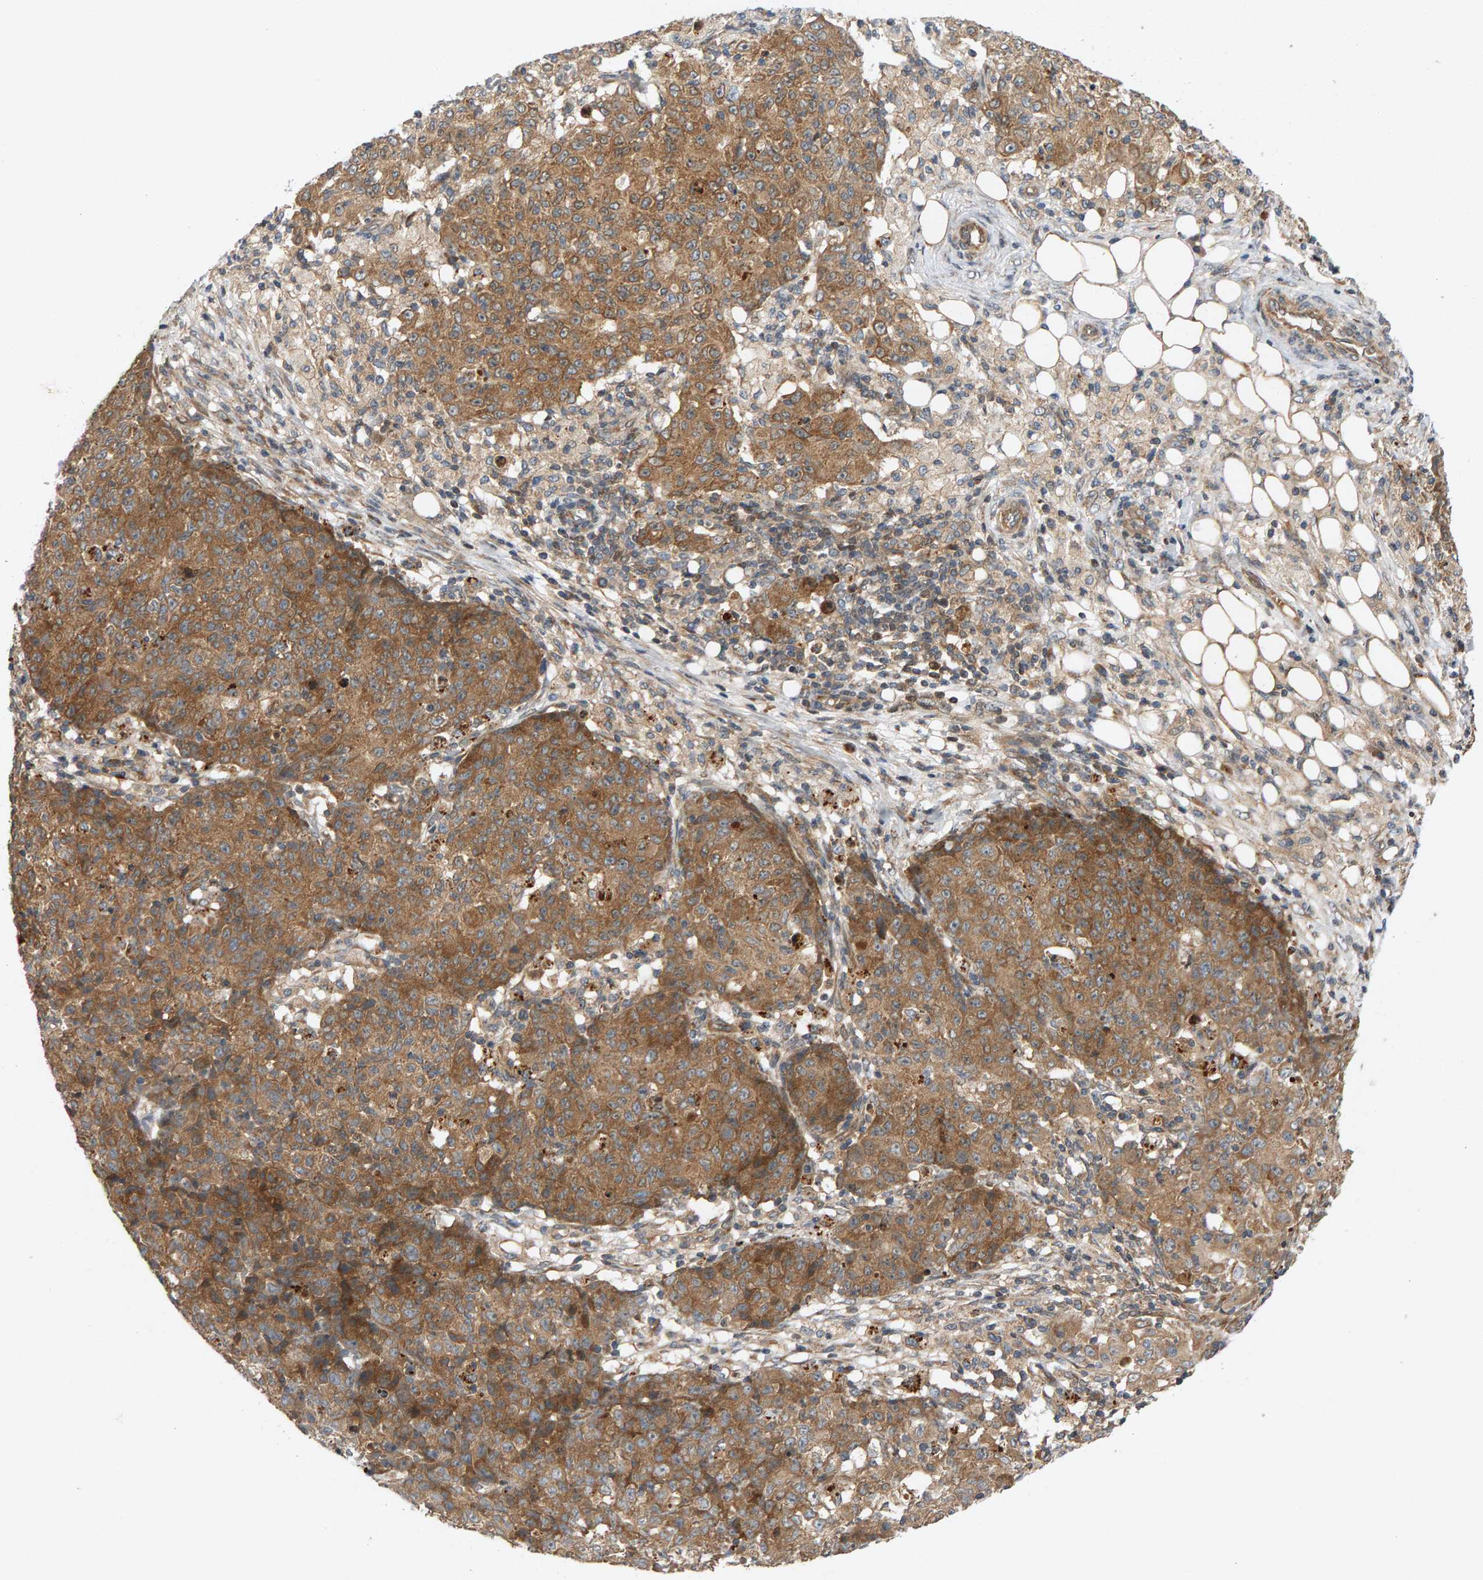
{"staining": {"intensity": "moderate", "quantity": ">75%", "location": "cytoplasmic/membranous"}, "tissue": "ovarian cancer", "cell_type": "Tumor cells", "image_type": "cancer", "snomed": [{"axis": "morphology", "description": "Carcinoma, endometroid"}, {"axis": "topography", "description": "Ovary"}], "caption": "Protein staining of ovarian cancer (endometroid carcinoma) tissue displays moderate cytoplasmic/membranous staining in approximately >75% of tumor cells.", "gene": "BAHCC1", "patient": {"sex": "female", "age": 42}}